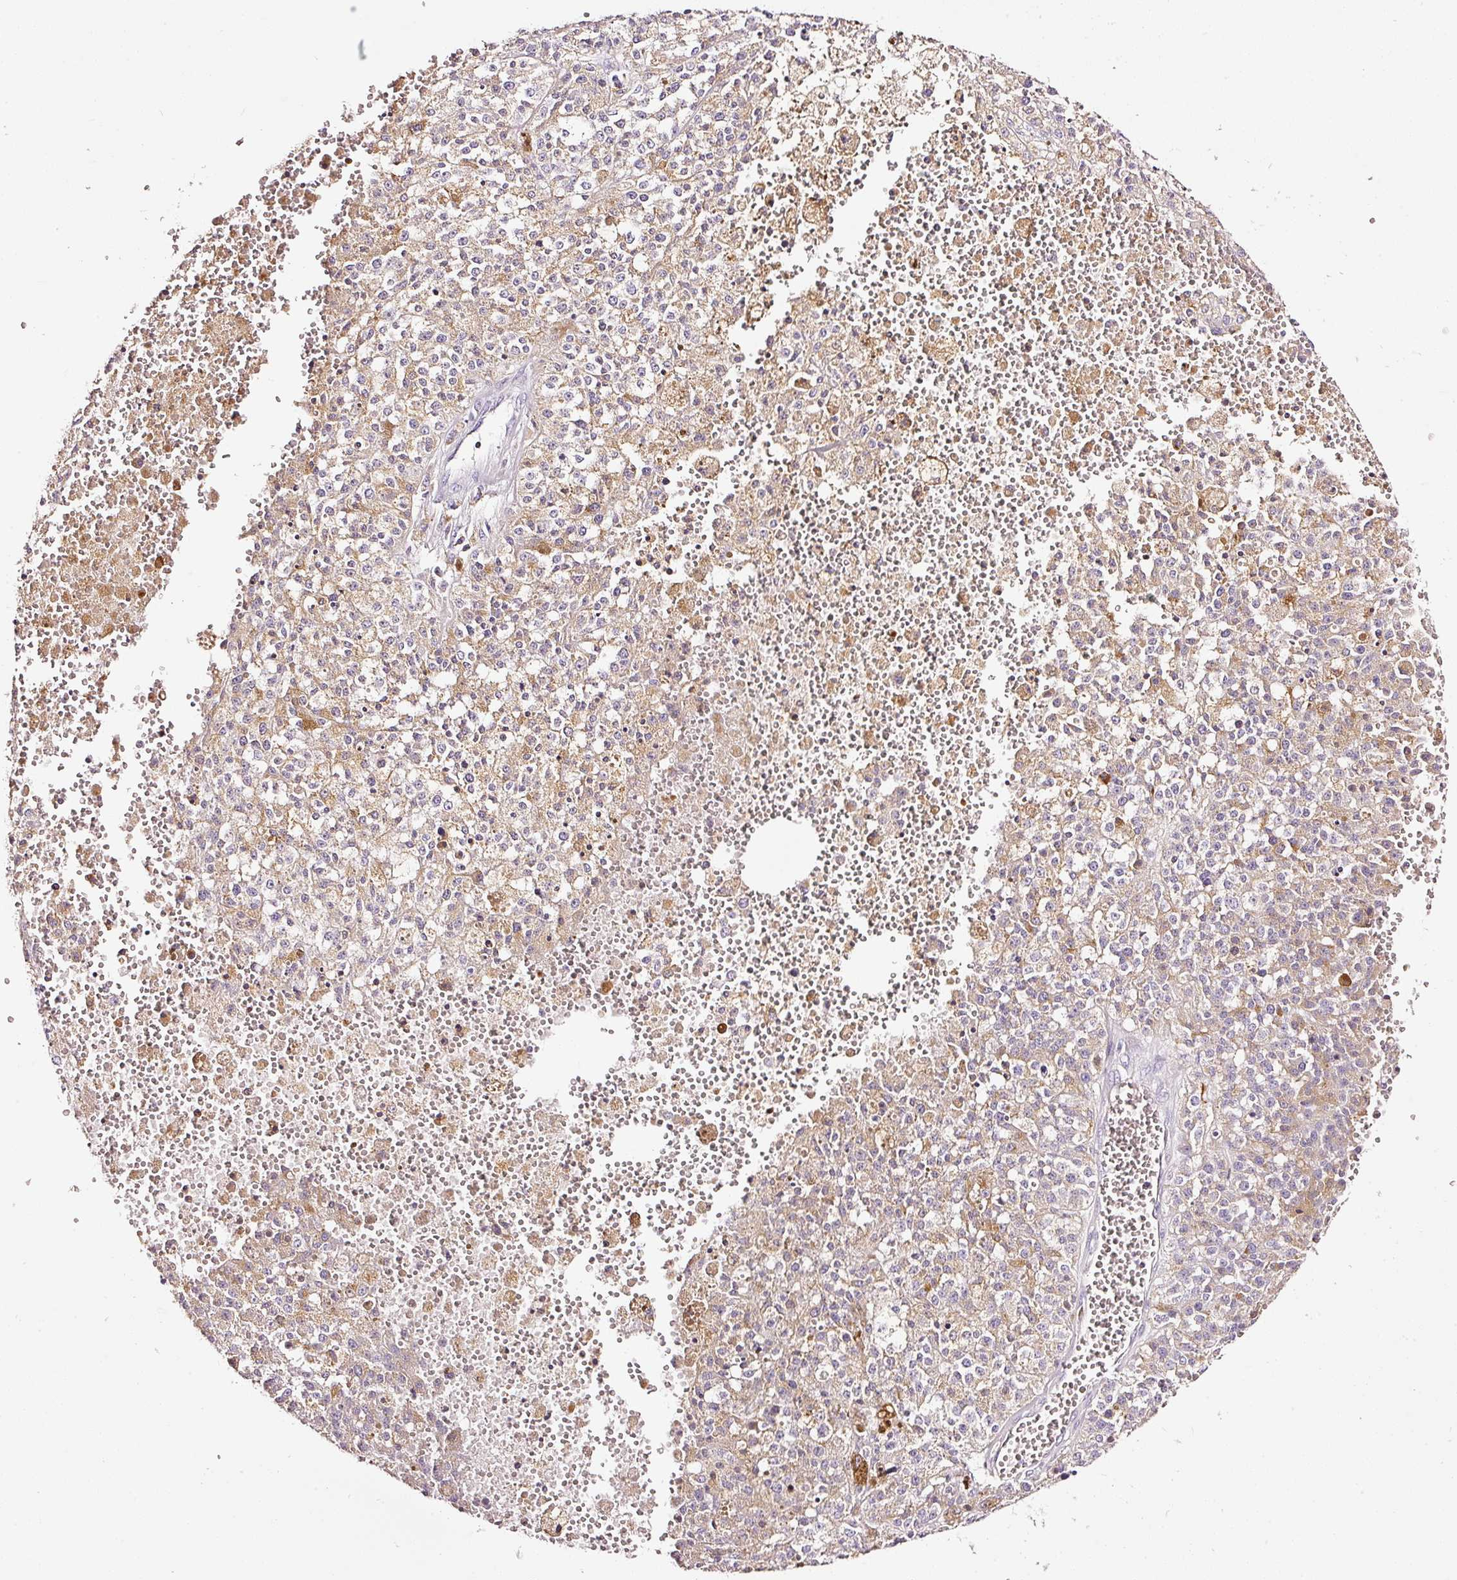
{"staining": {"intensity": "weak", "quantity": ">75%", "location": "cytoplasmic/membranous"}, "tissue": "melanoma", "cell_type": "Tumor cells", "image_type": "cancer", "snomed": [{"axis": "morphology", "description": "Malignant melanoma, NOS"}, {"axis": "topography", "description": "Skin"}], "caption": "An immunohistochemistry histopathology image of tumor tissue is shown. Protein staining in brown highlights weak cytoplasmic/membranous positivity in melanoma within tumor cells. Immunohistochemistry stains the protein of interest in brown and the nuclei are stained blue.", "gene": "CYB561A3", "patient": {"sex": "female", "age": 64}}